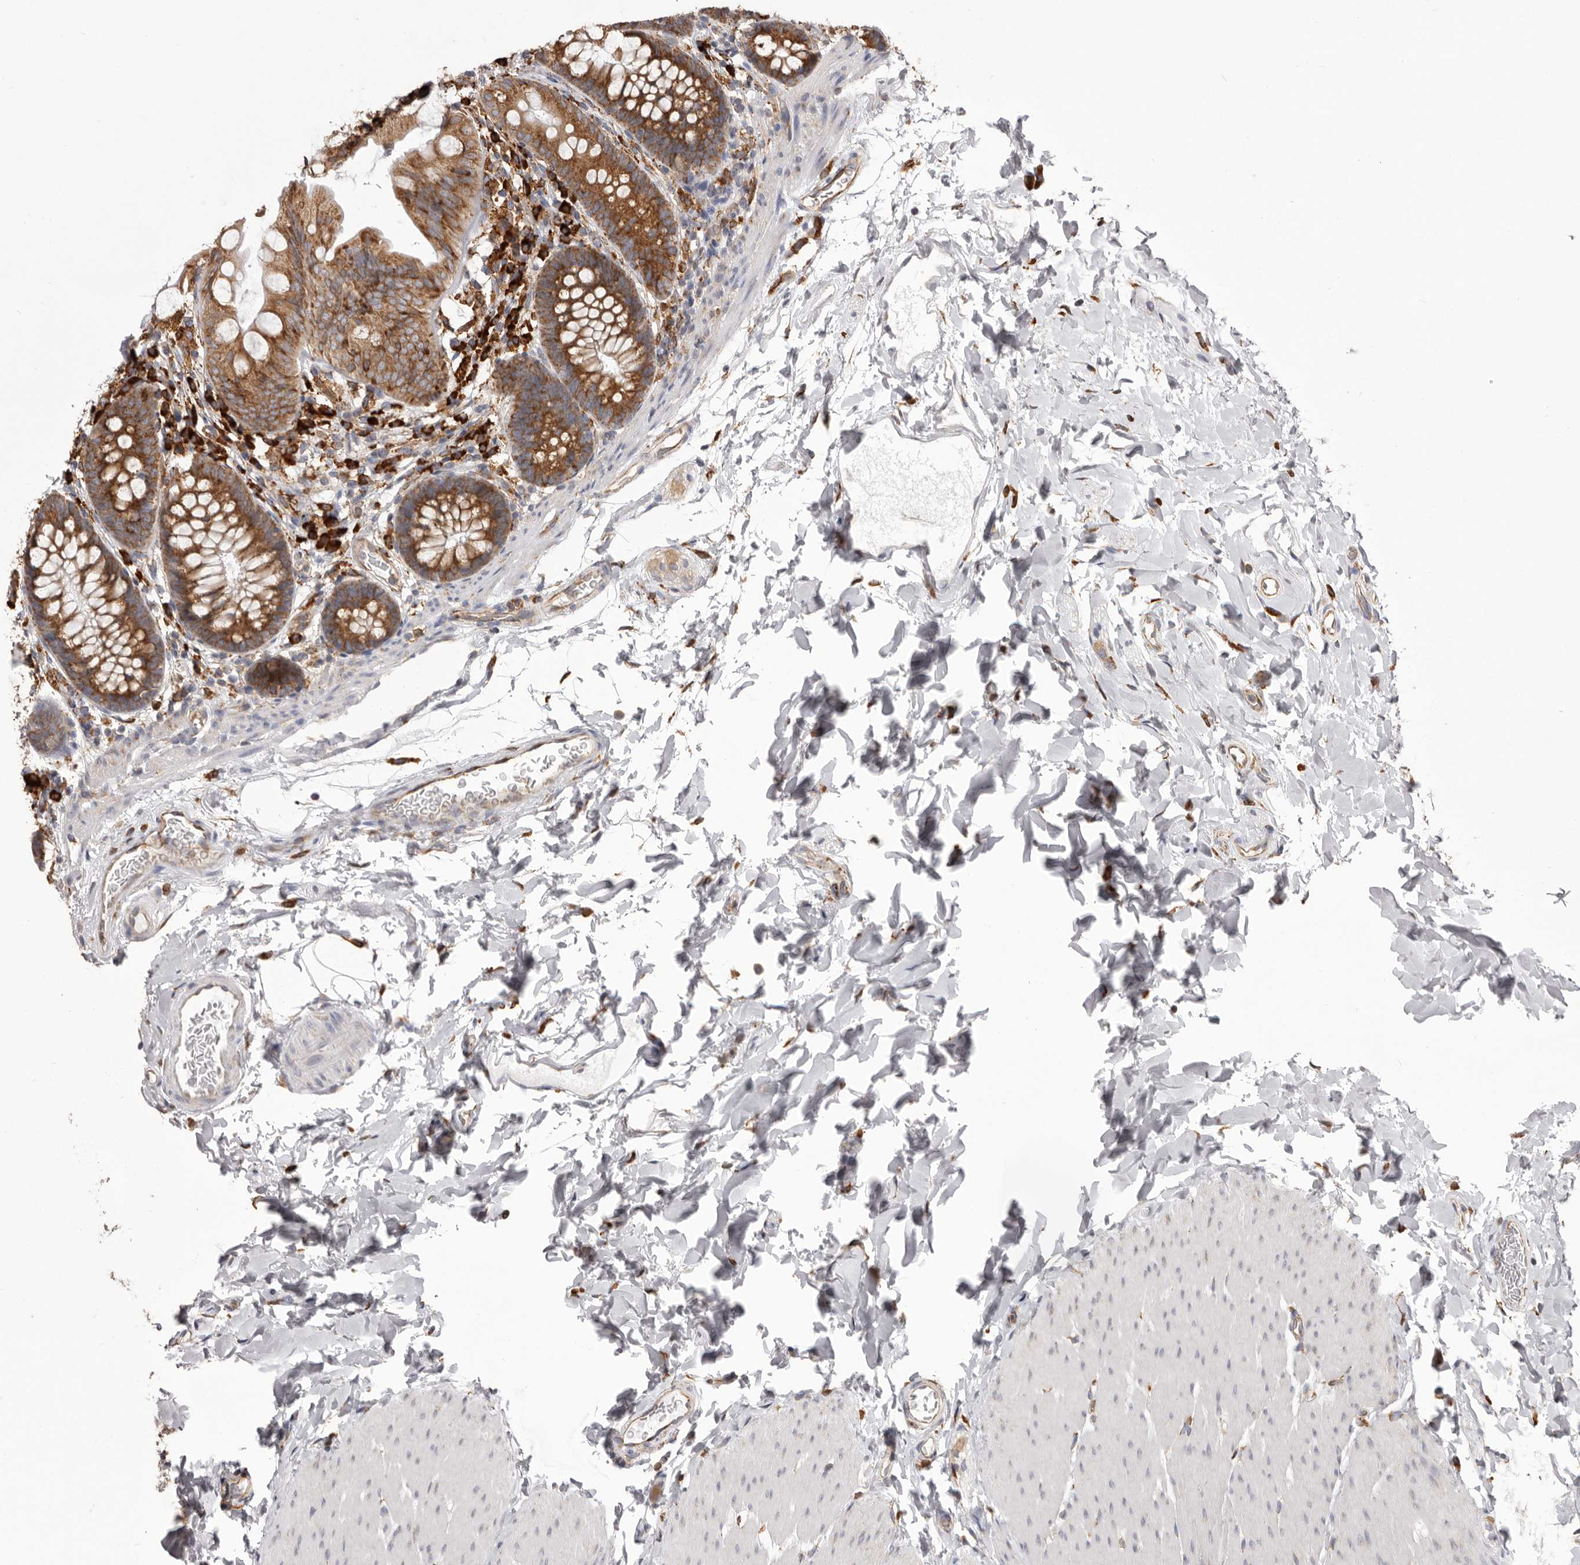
{"staining": {"intensity": "moderate", "quantity": ">75%", "location": "cytoplasmic/membranous"}, "tissue": "colon", "cell_type": "Endothelial cells", "image_type": "normal", "snomed": [{"axis": "morphology", "description": "Normal tissue, NOS"}, {"axis": "topography", "description": "Colon"}], "caption": "A medium amount of moderate cytoplasmic/membranous positivity is identified in about >75% of endothelial cells in unremarkable colon. The protein of interest is shown in brown color, while the nuclei are stained blue.", "gene": "QRSL1", "patient": {"sex": "female", "age": 62}}